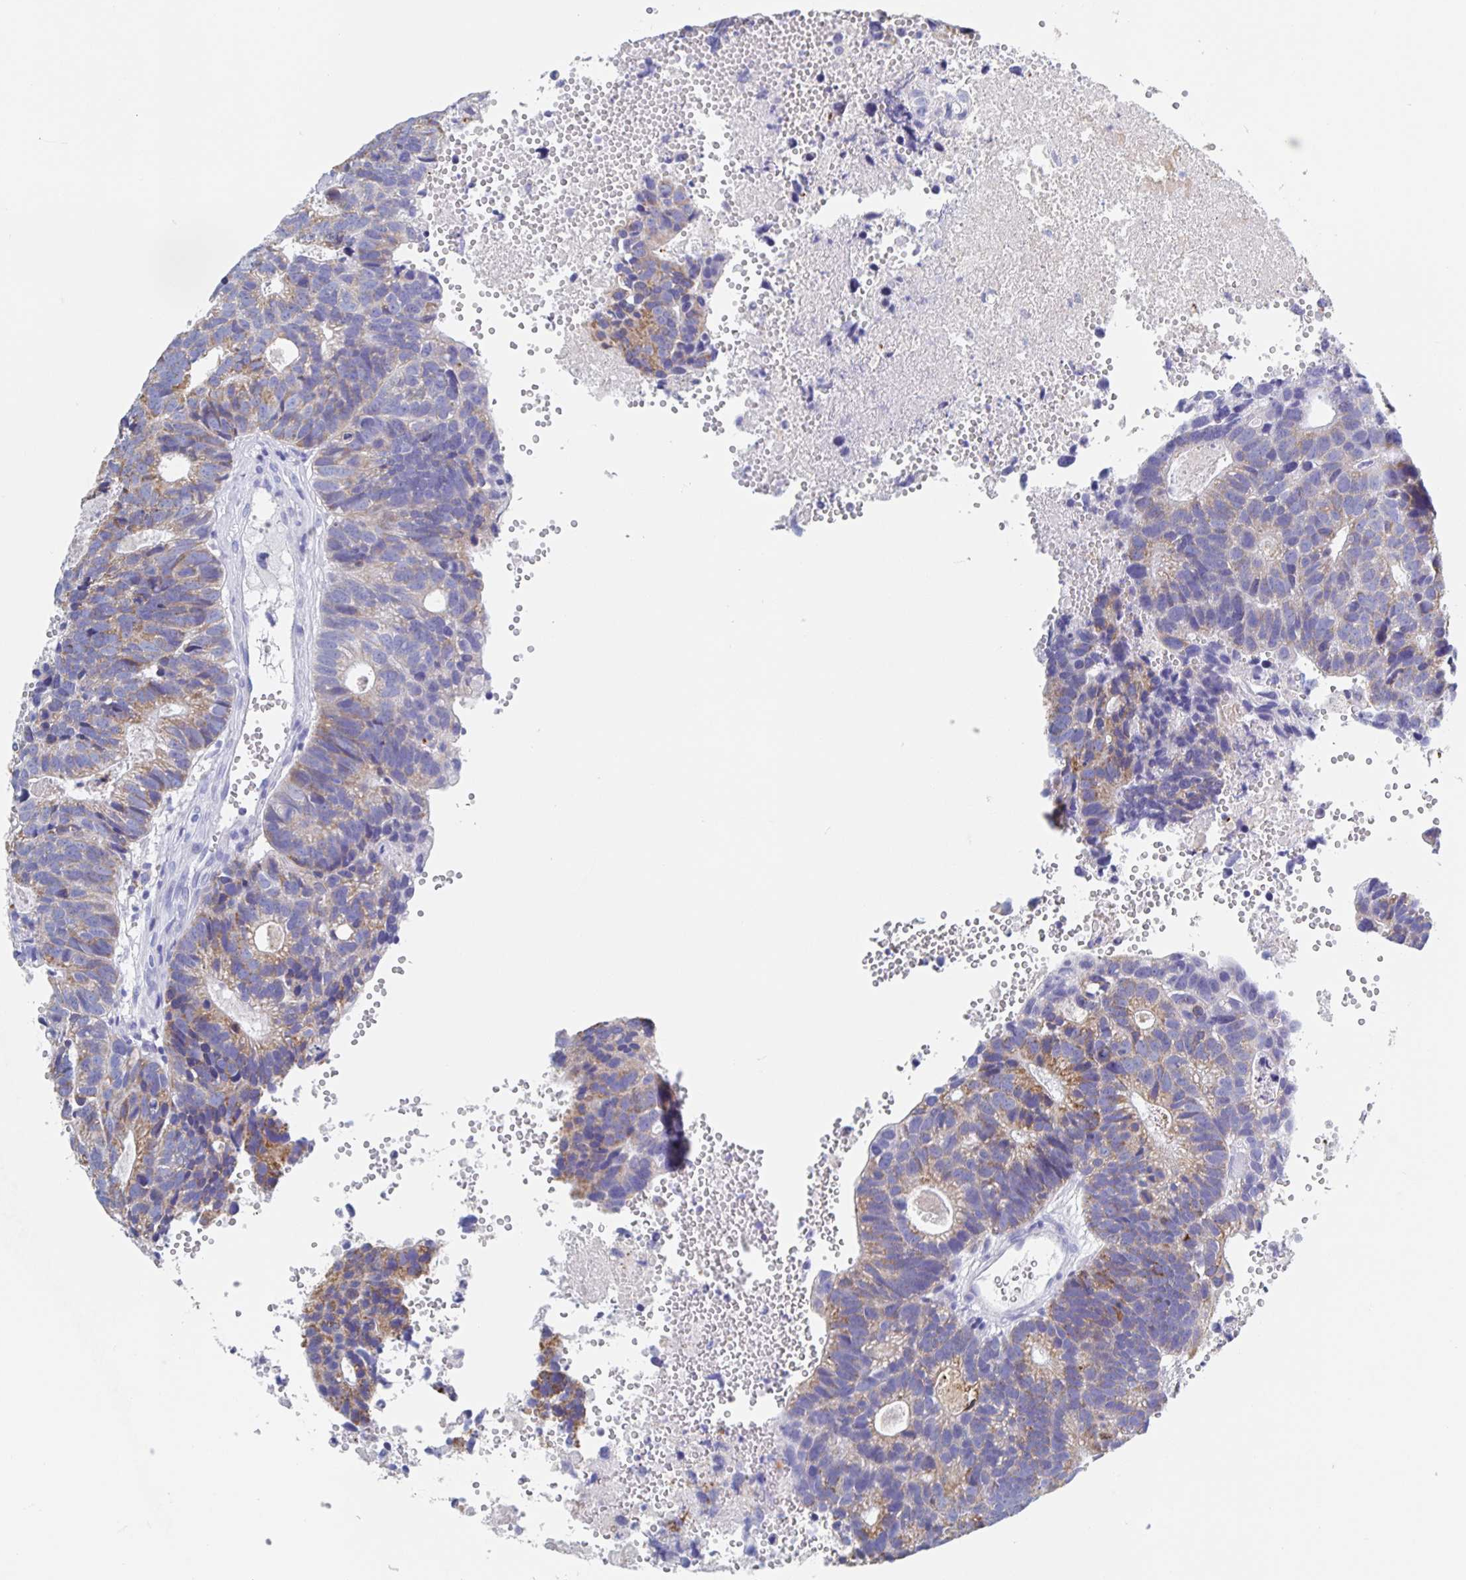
{"staining": {"intensity": "weak", "quantity": "25%-75%", "location": "cytoplasmic/membranous"}, "tissue": "head and neck cancer", "cell_type": "Tumor cells", "image_type": "cancer", "snomed": [{"axis": "morphology", "description": "Adenocarcinoma, NOS"}, {"axis": "topography", "description": "Head-Neck"}], "caption": "Immunohistochemical staining of human head and neck cancer shows low levels of weak cytoplasmic/membranous protein staining in about 25%-75% of tumor cells. Ihc stains the protein in brown and the nuclei are stained blue.", "gene": "DMBT1", "patient": {"sex": "male", "age": 62}}